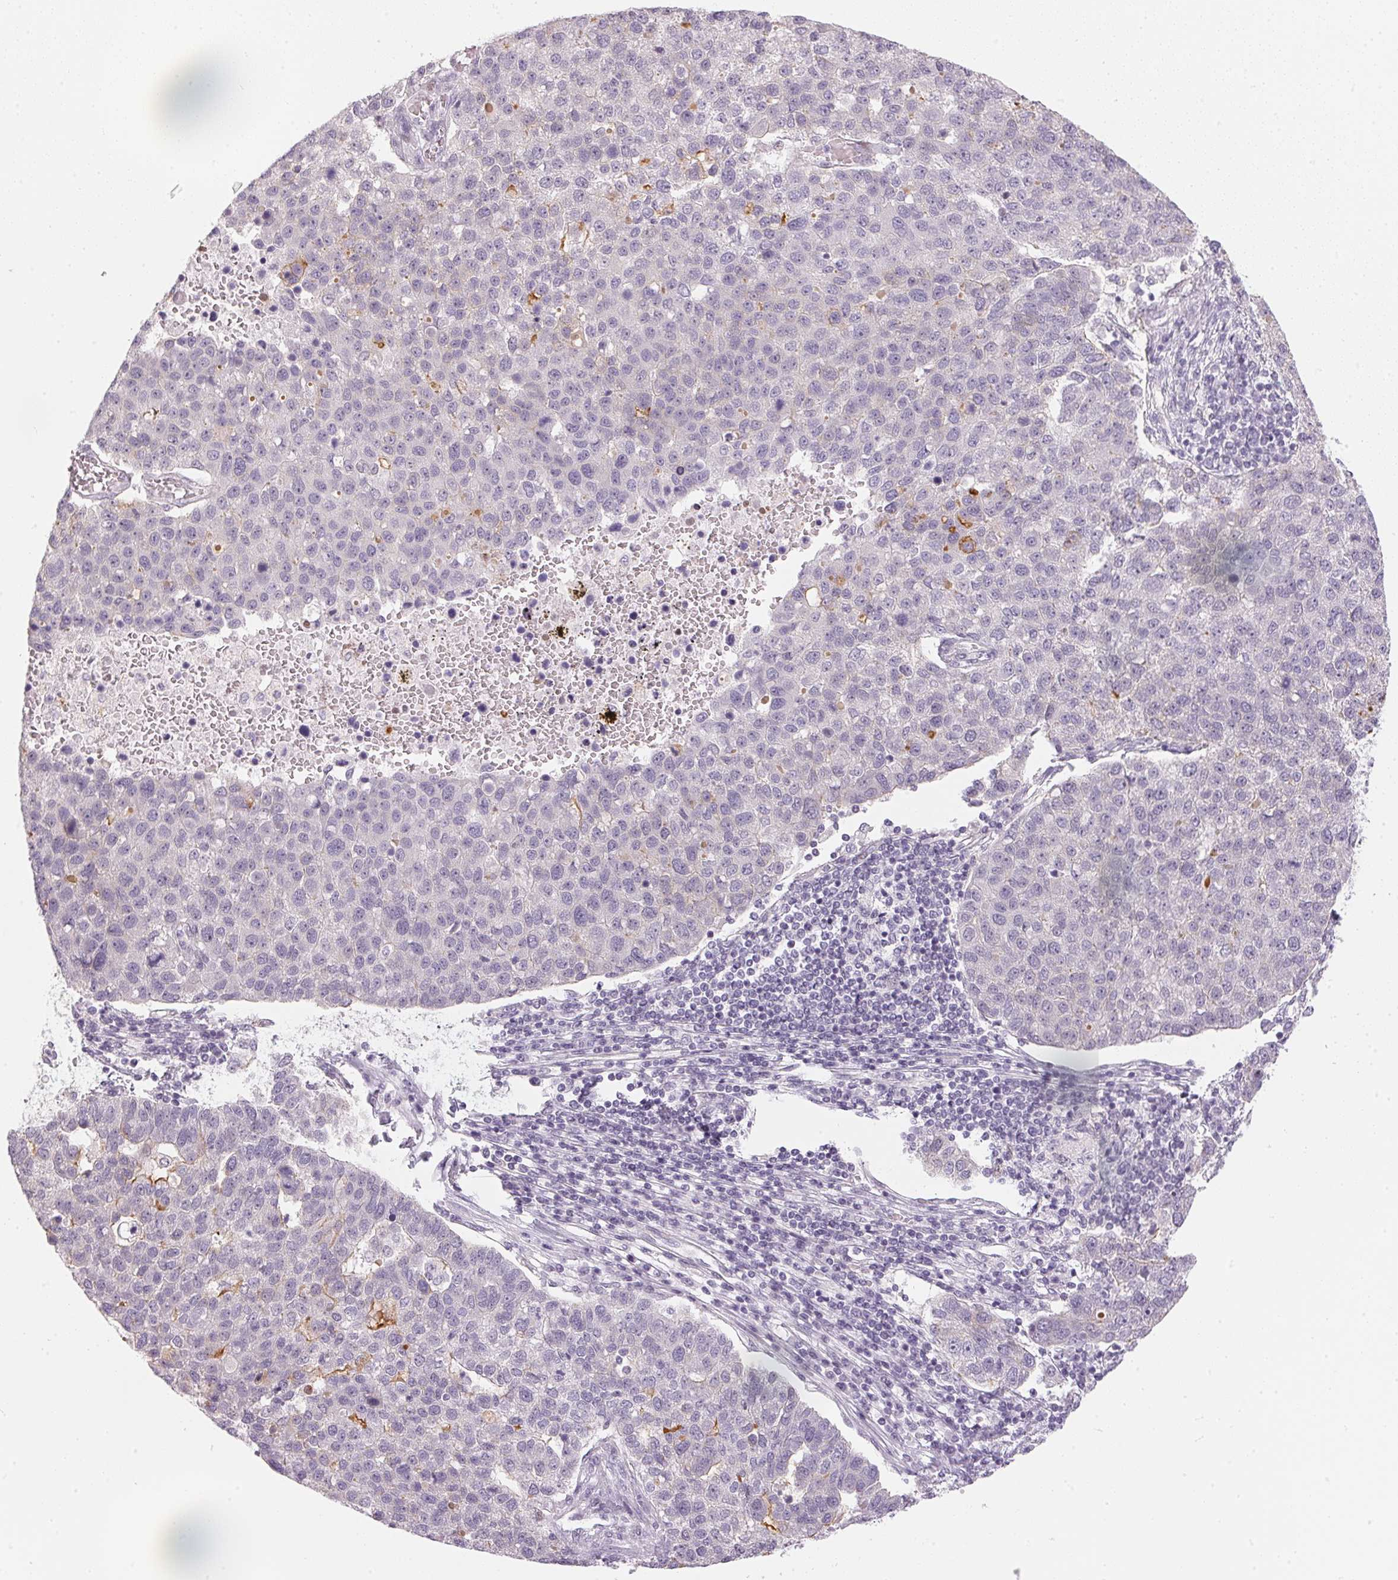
{"staining": {"intensity": "moderate", "quantity": "<25%", "location": "cytoplasmic/membranous"}, "tissue": "pancreatic cancer", "cell_type": "Tumor cells", "image_type": "cancer", "snomed": [{"axis": "morphology", "description": "Adenocarcinoma, NOS"}, {"axis": "topography", "description": "Pancreas"}], "caption": "This is a histology image of immunohistochemistry staining of adenocarcinoma (pancreatic), which shows moderate positivity in the cytoplasmic/membranous of tumor cells.", "gene": "GDAP1L1", "patient": {"sex": "female", "age": 61}}